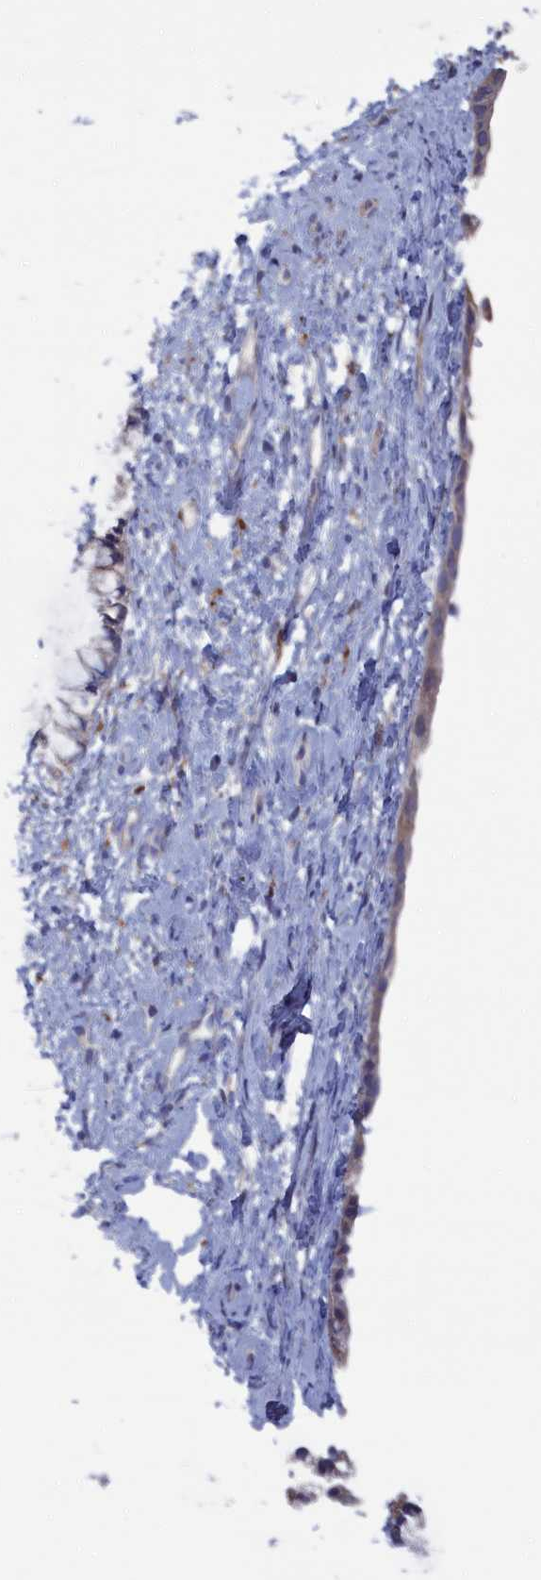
{"staining": {"intensity": "weak", "quantity": "25%-75%", "location": "cytoplasmic/membranous"}, "tissue": "cervix", "cell_type": "Glandular cells", "image_type": "normal", "snomed": [{"axis": "morphology", "description": "Normal tissue, NOS"}, {"axis": "topography", "description": "Cervix"}], "caption": "IHC histopathology image of benign cervix stained for a protein (brown), which exhibits low levels of weak cytoplasmic/membranous staining in about 25%-75% of glandular cells.", "gene": "CEND1", "patient": {"sex": "female", "age": 57}}